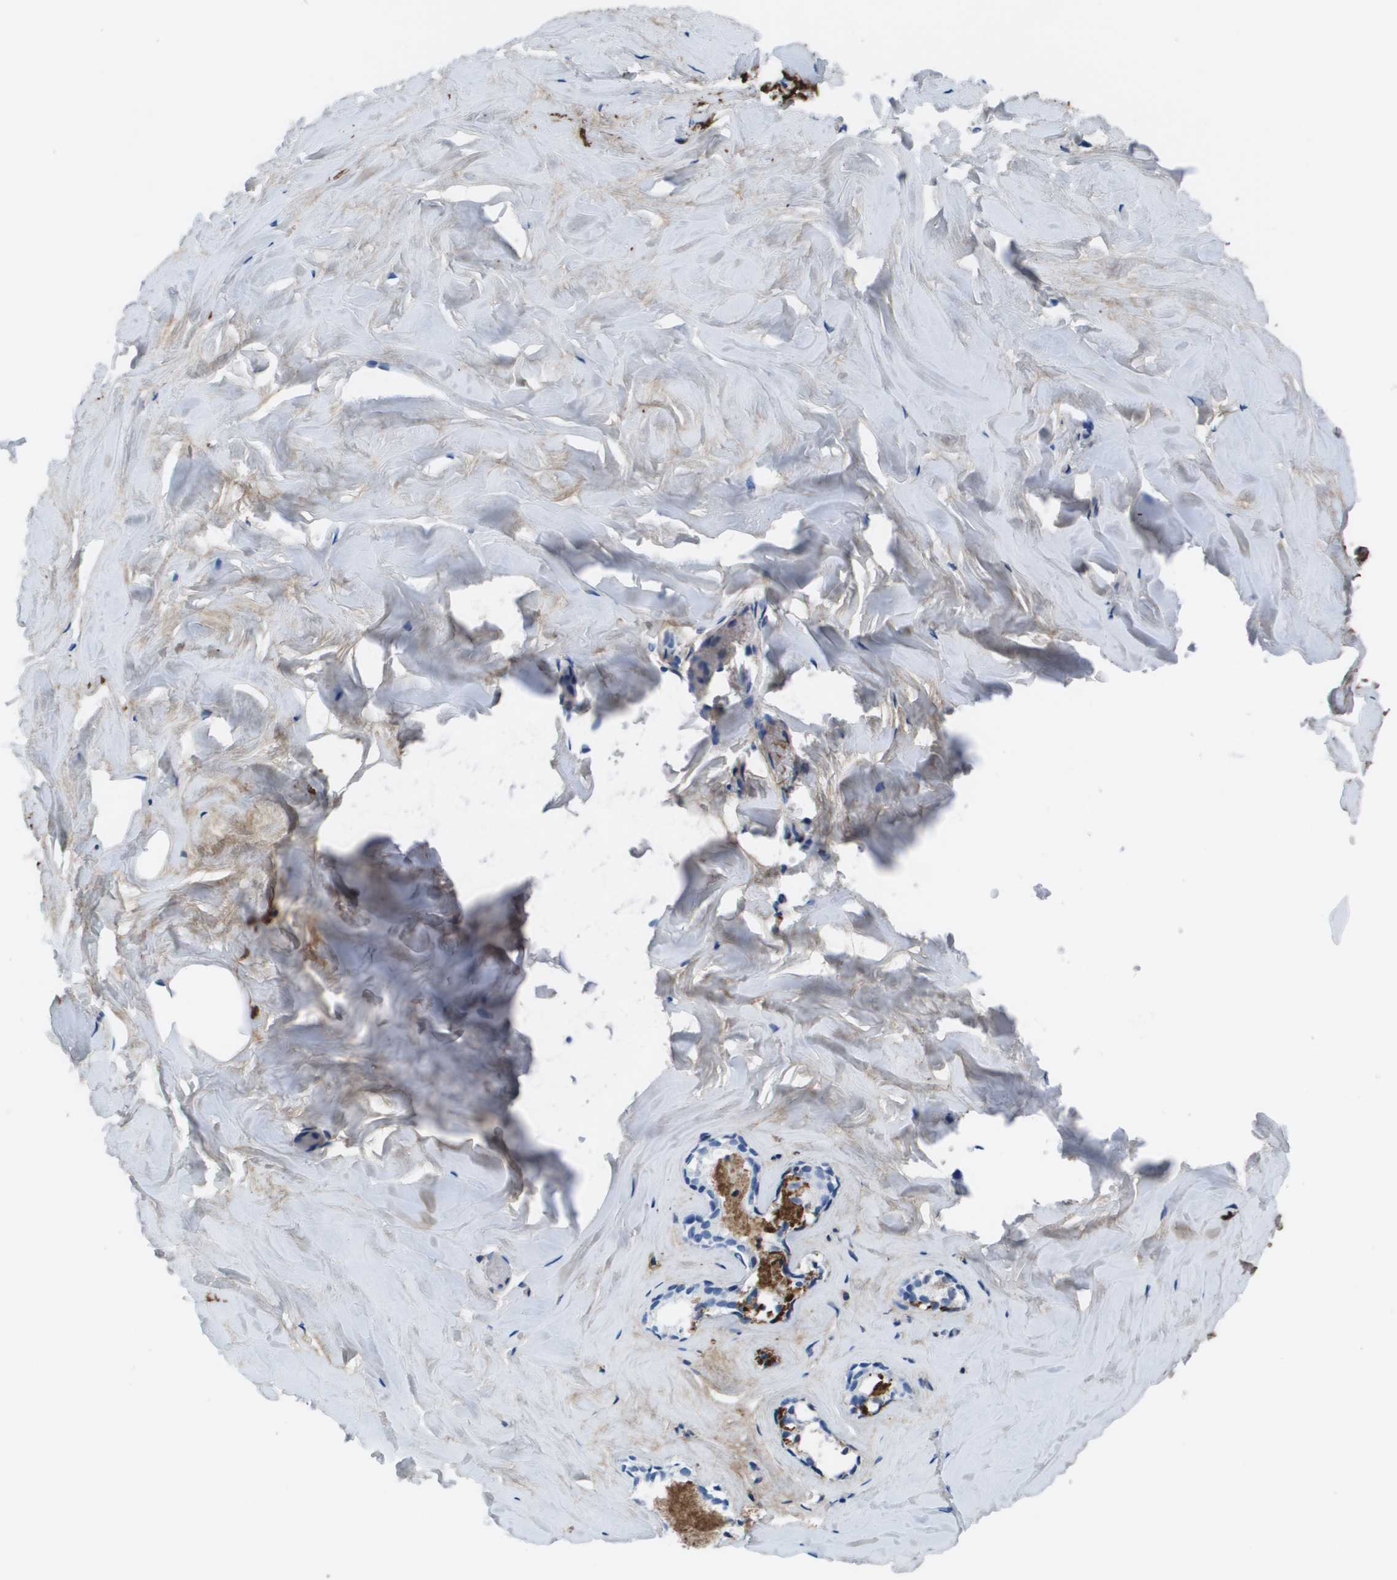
{"staining": {"intensity": "negative", "quantity": "none", "location": "none"}, "tissue": "breast", "cell_type": "Adipocytes", "image_type": "normal", "snomed": [{"axis": "morphology", "description": "Normal tissue, NOS"}, {"axis": "topography", "description": "Breast"}], "caption": "Immunohistochemistry (IHC) histopathology image of normal human breast stained for a protein (brown), which demonstrates no positivity in adipocytes.", "gene": "VTN", "patient": {"sex": "female", "age": 75}}